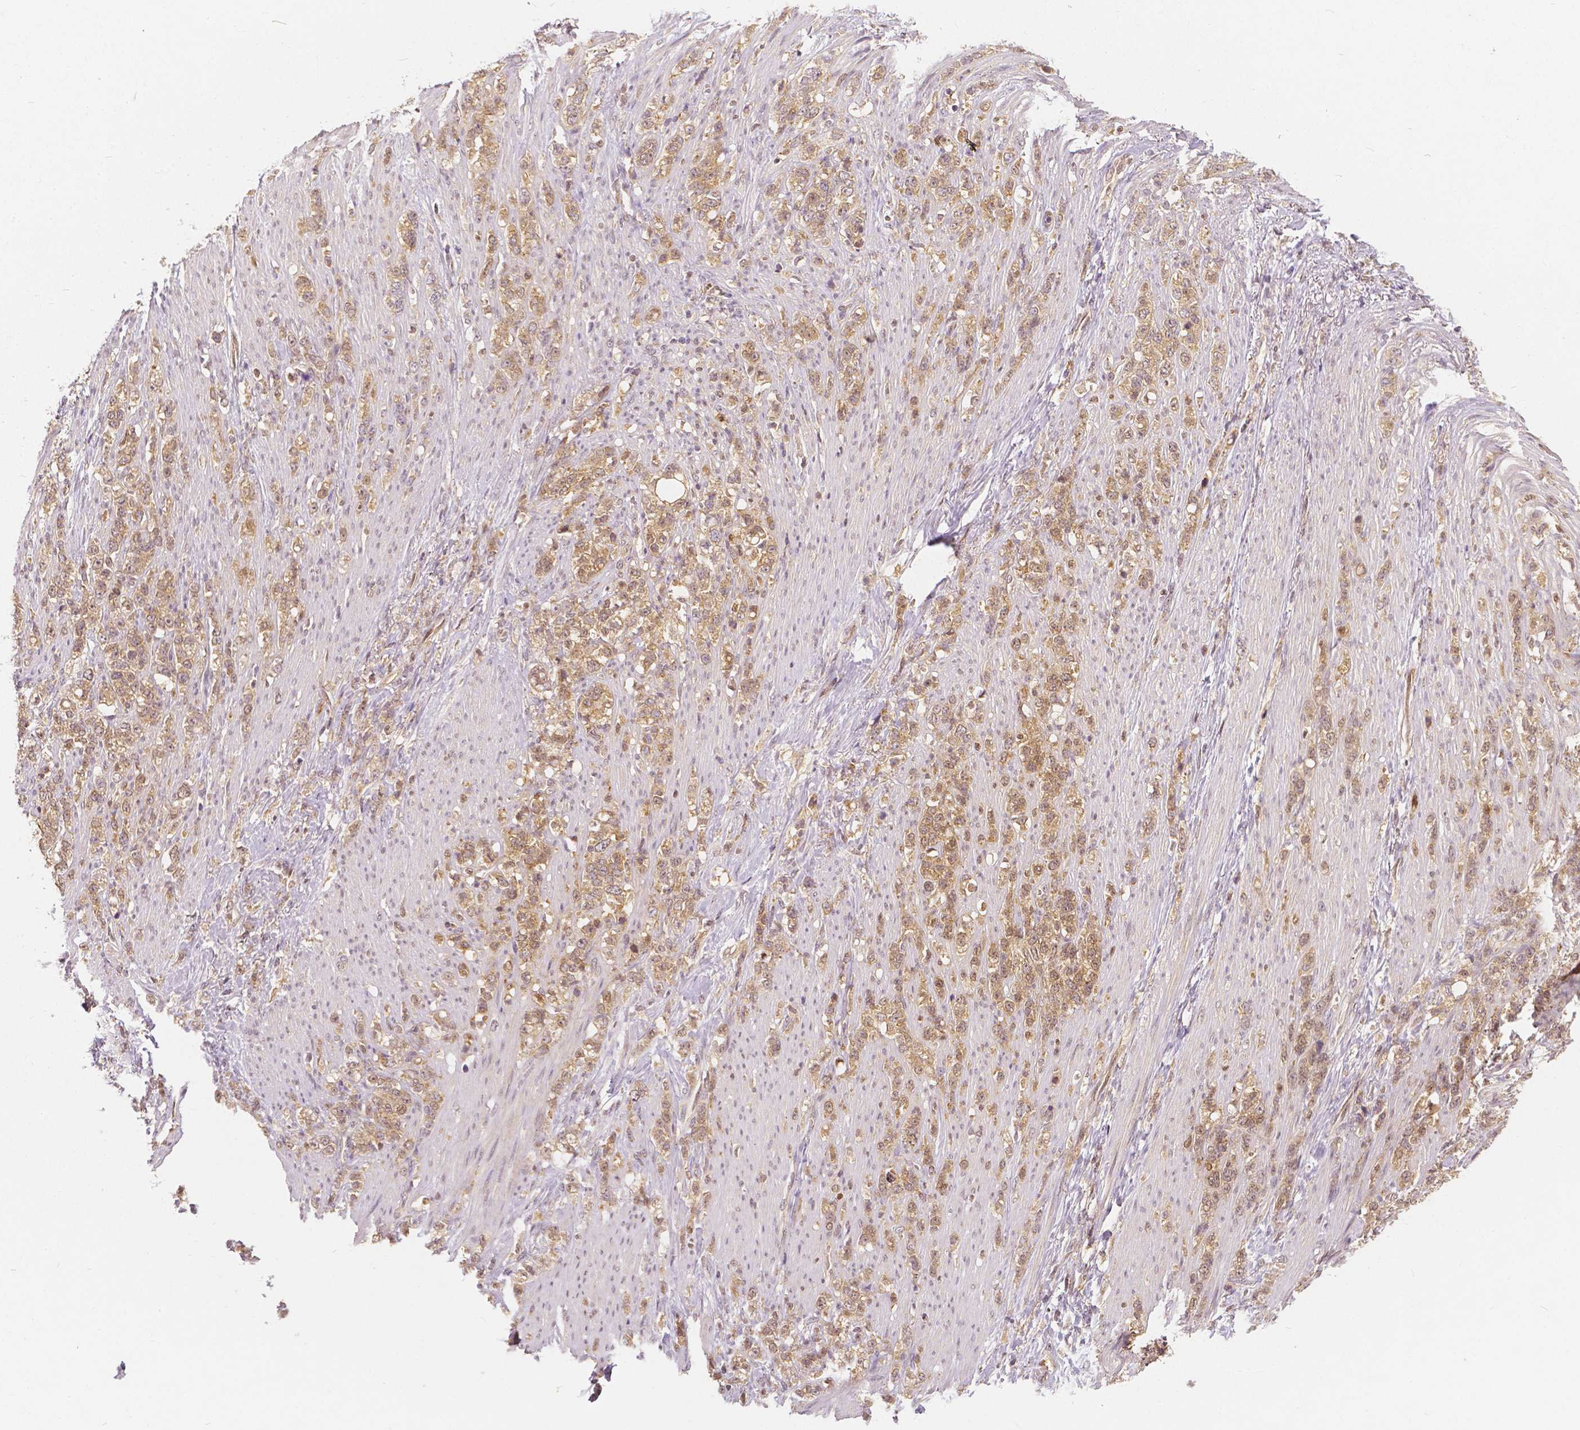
{"staining": {"intensity": "moderate", "quantity": ">75%", "location": "cytoplasmic/membranous,nuclear"}, "tissue": "stomach cancer", "cell_type": "Tumor cells", "image_type": "cancer", "snomed": [{"axis": "morphology", "description": "Adenocarcinoma, NOS"}, {"axis": "topography", "description": "Stomach, lower"}], "caption": "Immunohistochemical staining of human stomach cancer reveals medium levels of moderate cytoplasmic/membranous and nuclear protein positivity in about >75% of tumor cells.", "gene": "NAPRT", "patient": {"sex": "male", "age": 88}}